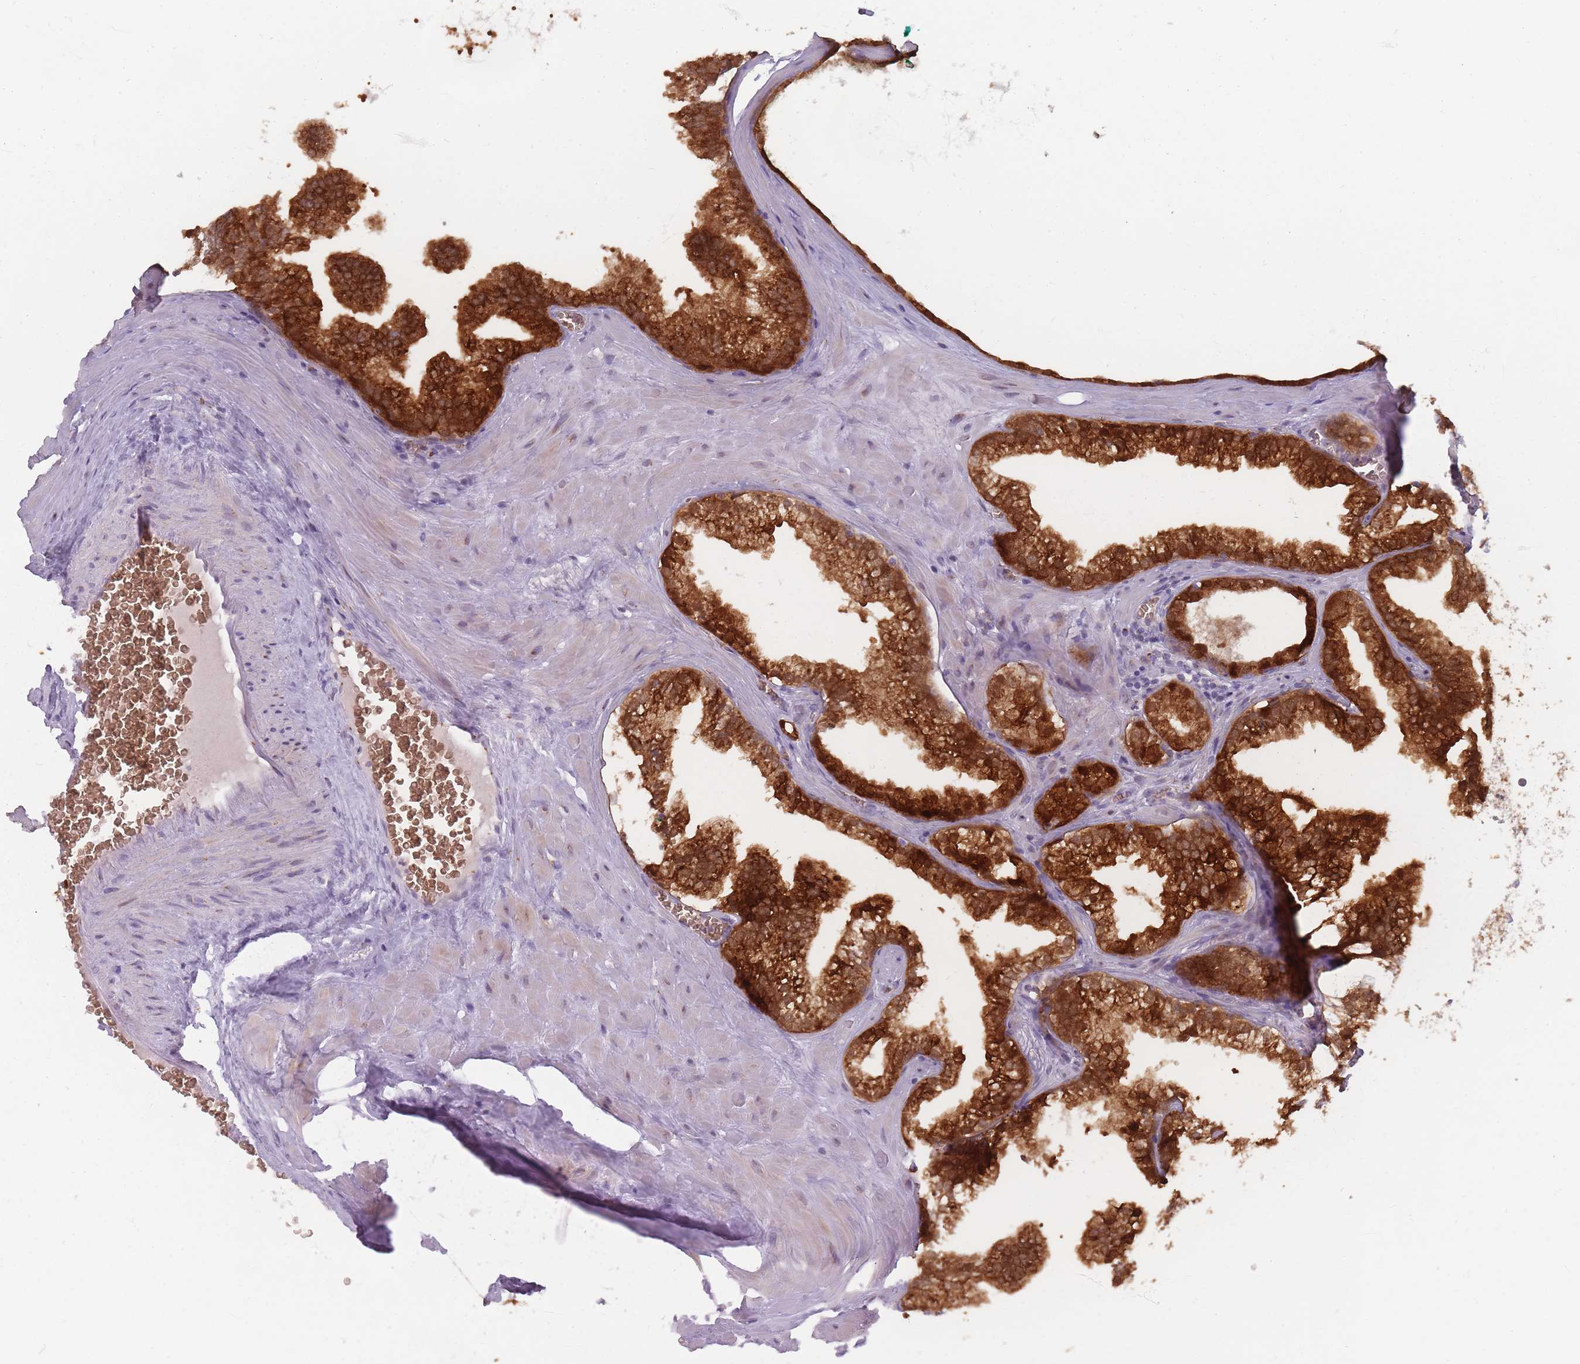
{"staining": {"intensity": "strong", "quantity": ">75%", "location": "cytoplasmic/membranous,nuclear"}, "tissue": "prostate cancer", "cell_type": "Tumor cells", "image_type": "cancer", "snomed": [{"axis": "morphology", "description": "Adenocarcinoma, Low grade"}, {"axis": "topography", "description": "Prostate"}], "caption": "A photomicrograph showing strong cytoplasmic/membranous and nuclear expression in approximately >75% of tumor cells in prostate low-grade adenocarcinoma, as visualized by brown immunohistochemical staining.", "gene": "MAN1B1", "patient": {"sex": "male", "age": 60}}